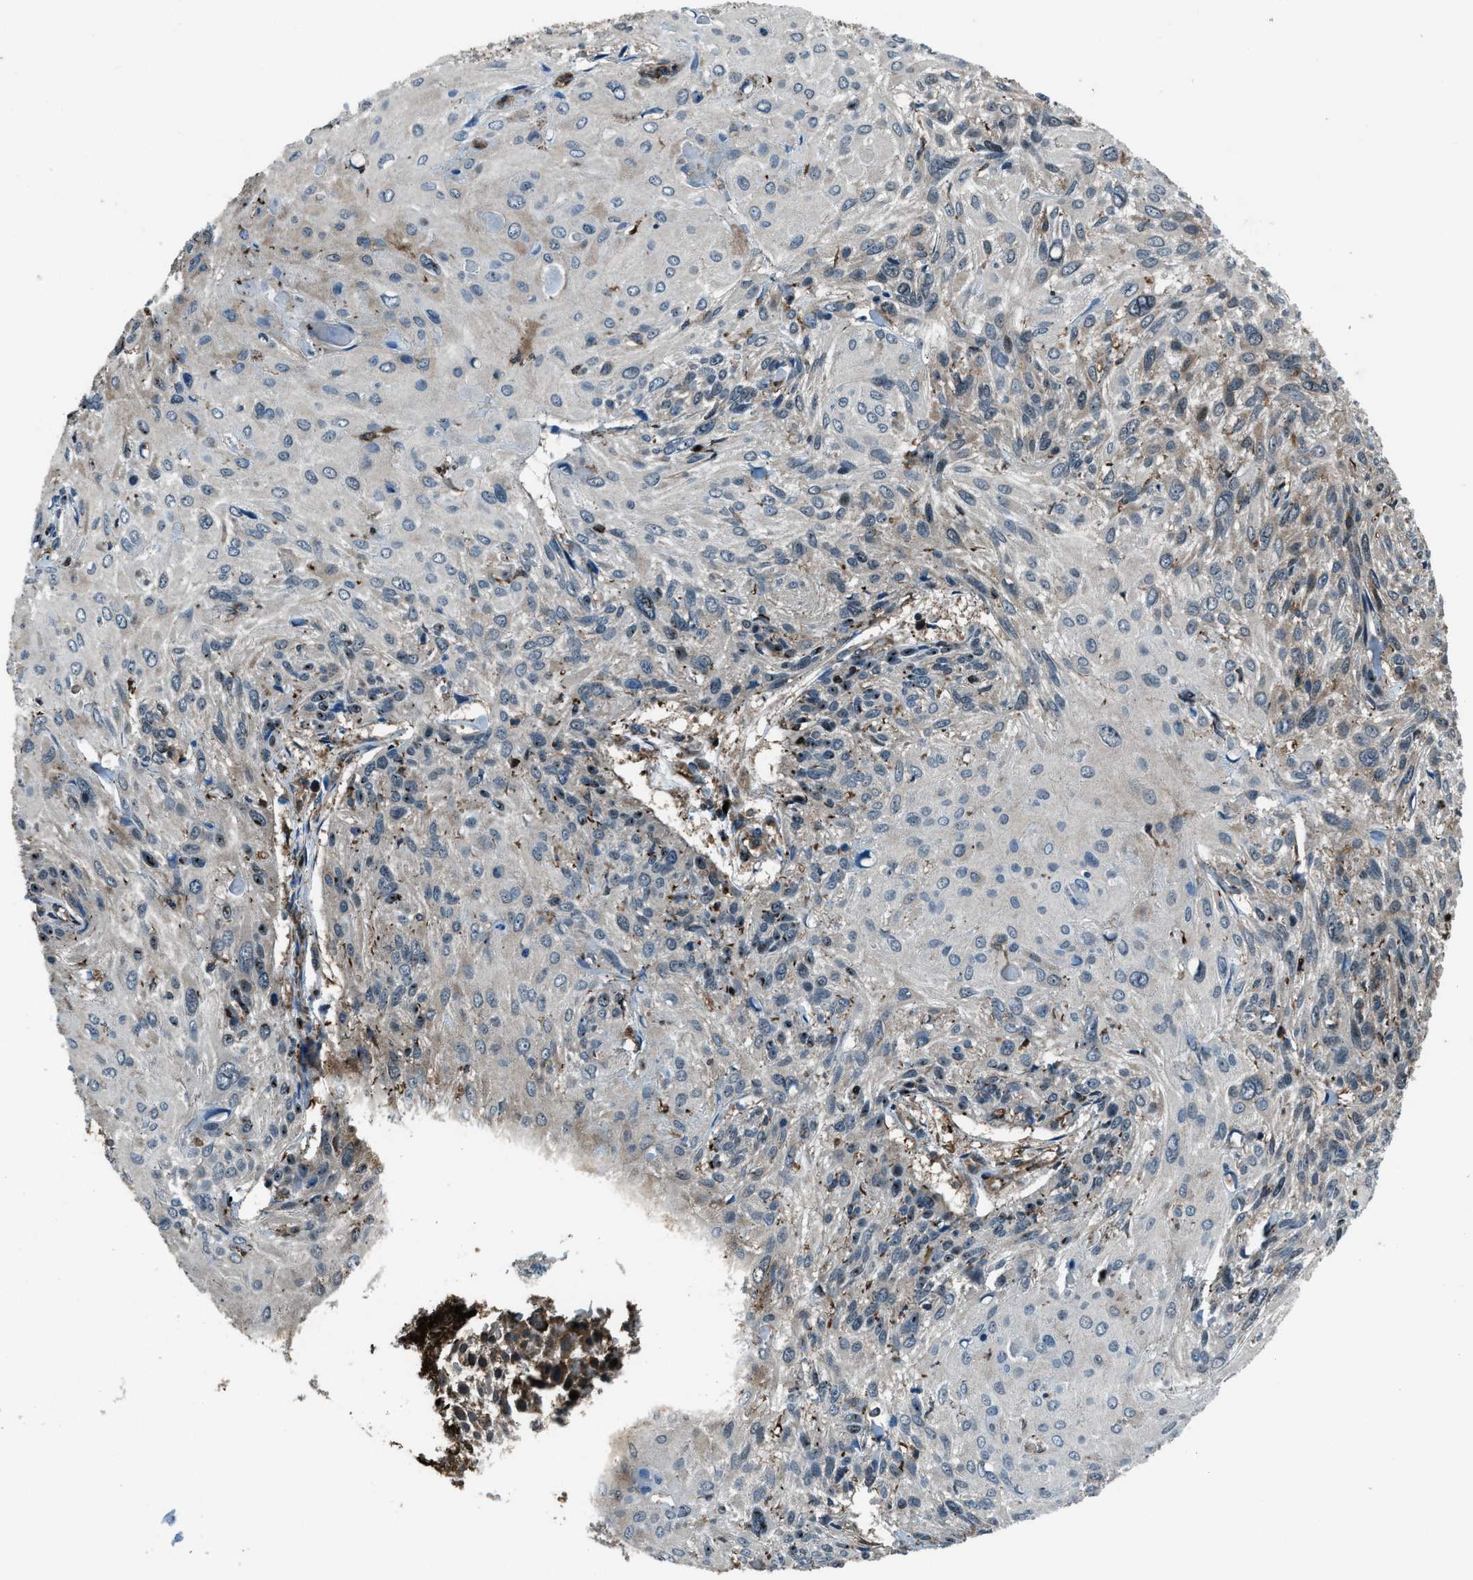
{"staining": {"intensity": "negative", "quantity": "none", "location": "none"}, "tissue": "cervical cancer", "cell_type": "Tumor cells", "image_type": "cancer", "snomed": [{"axis": "morphology", "description": "Squamous cell carcinoma, NOS"}, {"axis": "topography", "description": "Cervix"}], "caption": "Immunohistochemistry histopathology image of human cervical cancer stained for a protein (brown), which reveals no positivity in tumor cells. Brightfield microscopy of IHC stained with DAB (3,3'-diaminobenzidine) (brown) and hematoxylin (blue), captured at high magnification.", "gene": "SNX30", "patient": {"sex": "female", "age": 51}}